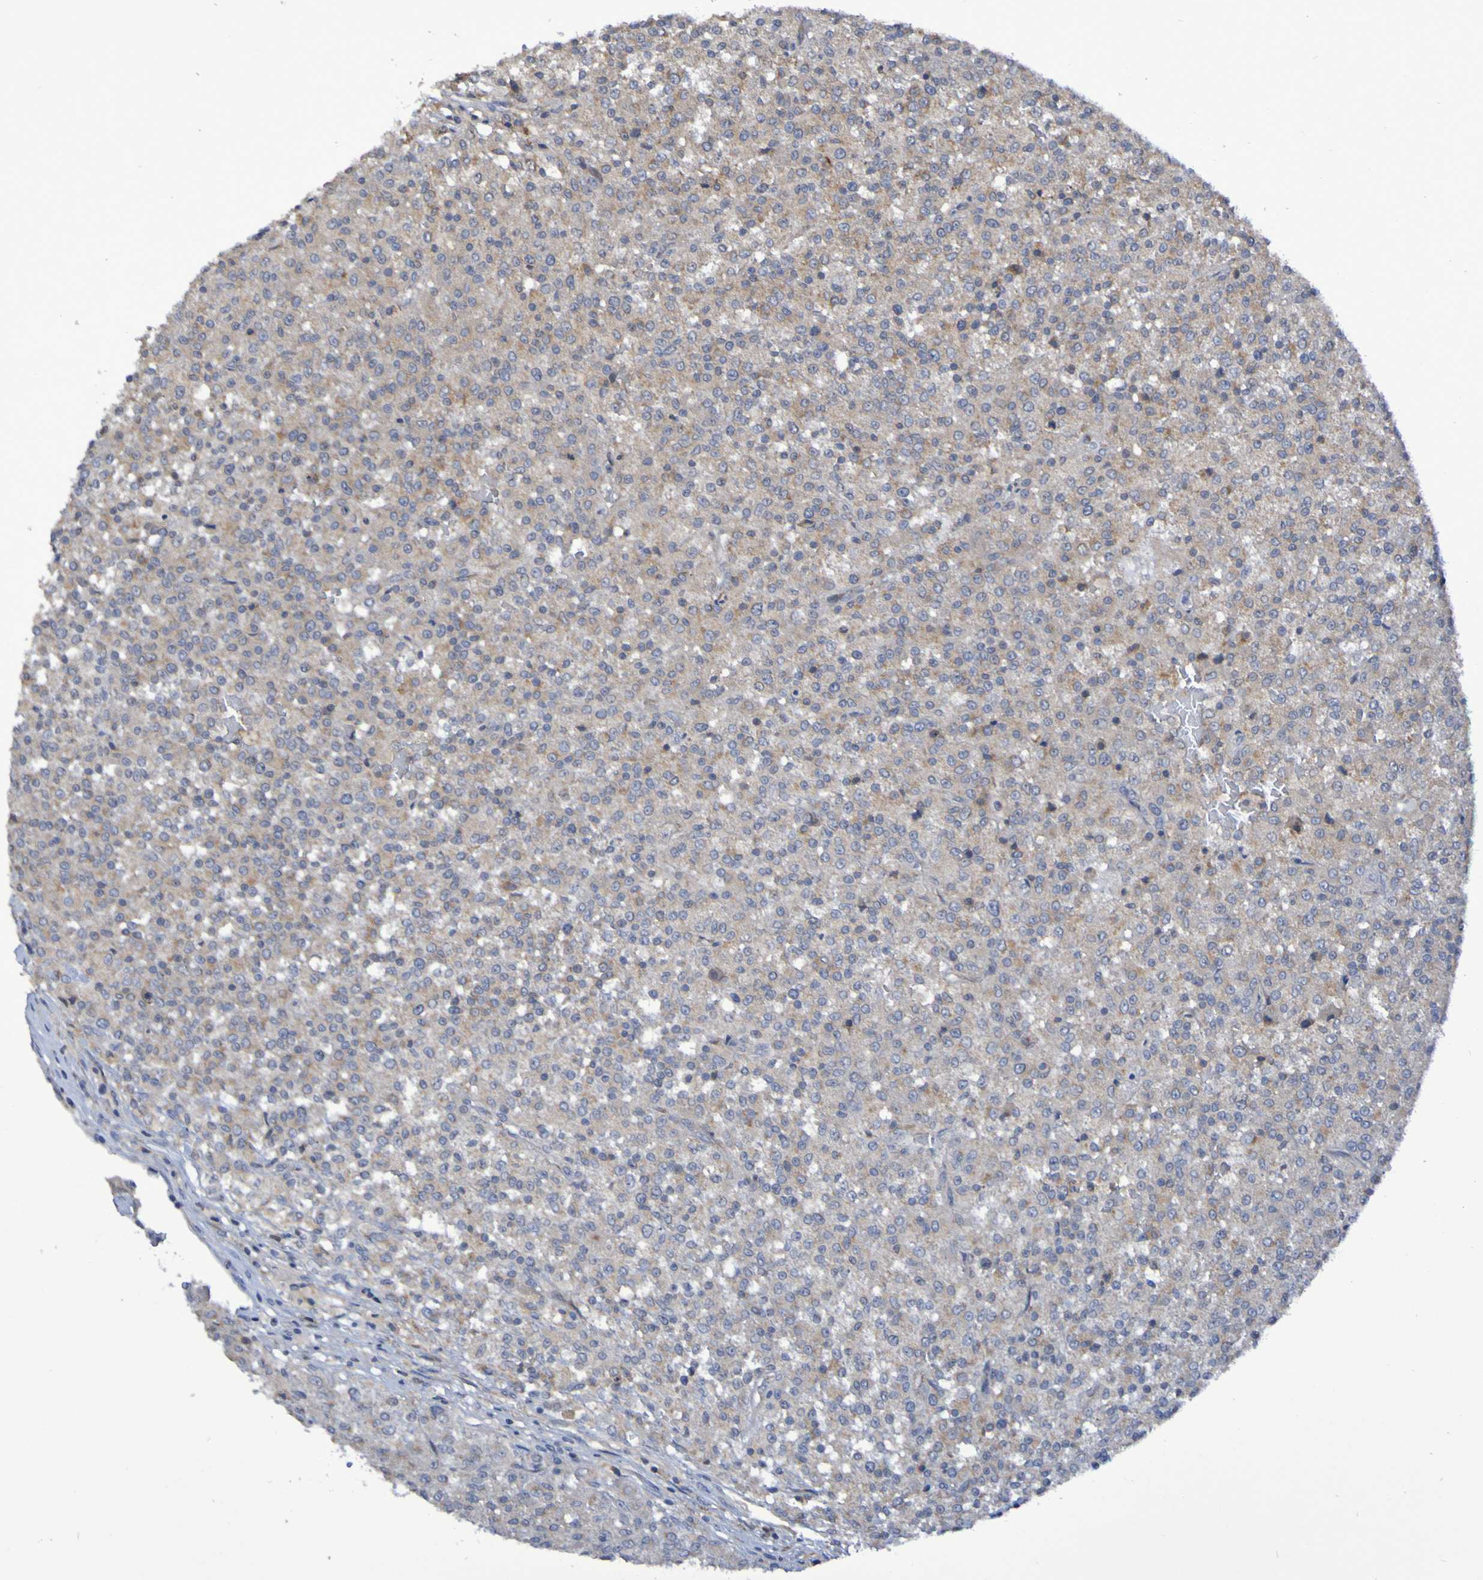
{"staining": {"intensity": "weak", "quantity": ">75%", "location": "cytoplasmic/membranous"}, "tissue": "testis cancer", "cell_type": "Tumor cells", "image_type": "cancer", "snomed": [{"axis": "morphology", "description": "Seminoma, NOS"}, {"axis": "topography", "description": "Testis"}], "caption": "There is low levels of weak cytoplasmic/membranous expression in tumor cells of seminoma (testis), as demonstrated by immunohistochemical staining (brown color).", "gene": "LMBRD2", "patient": {"sex": "male", "age": 59}}